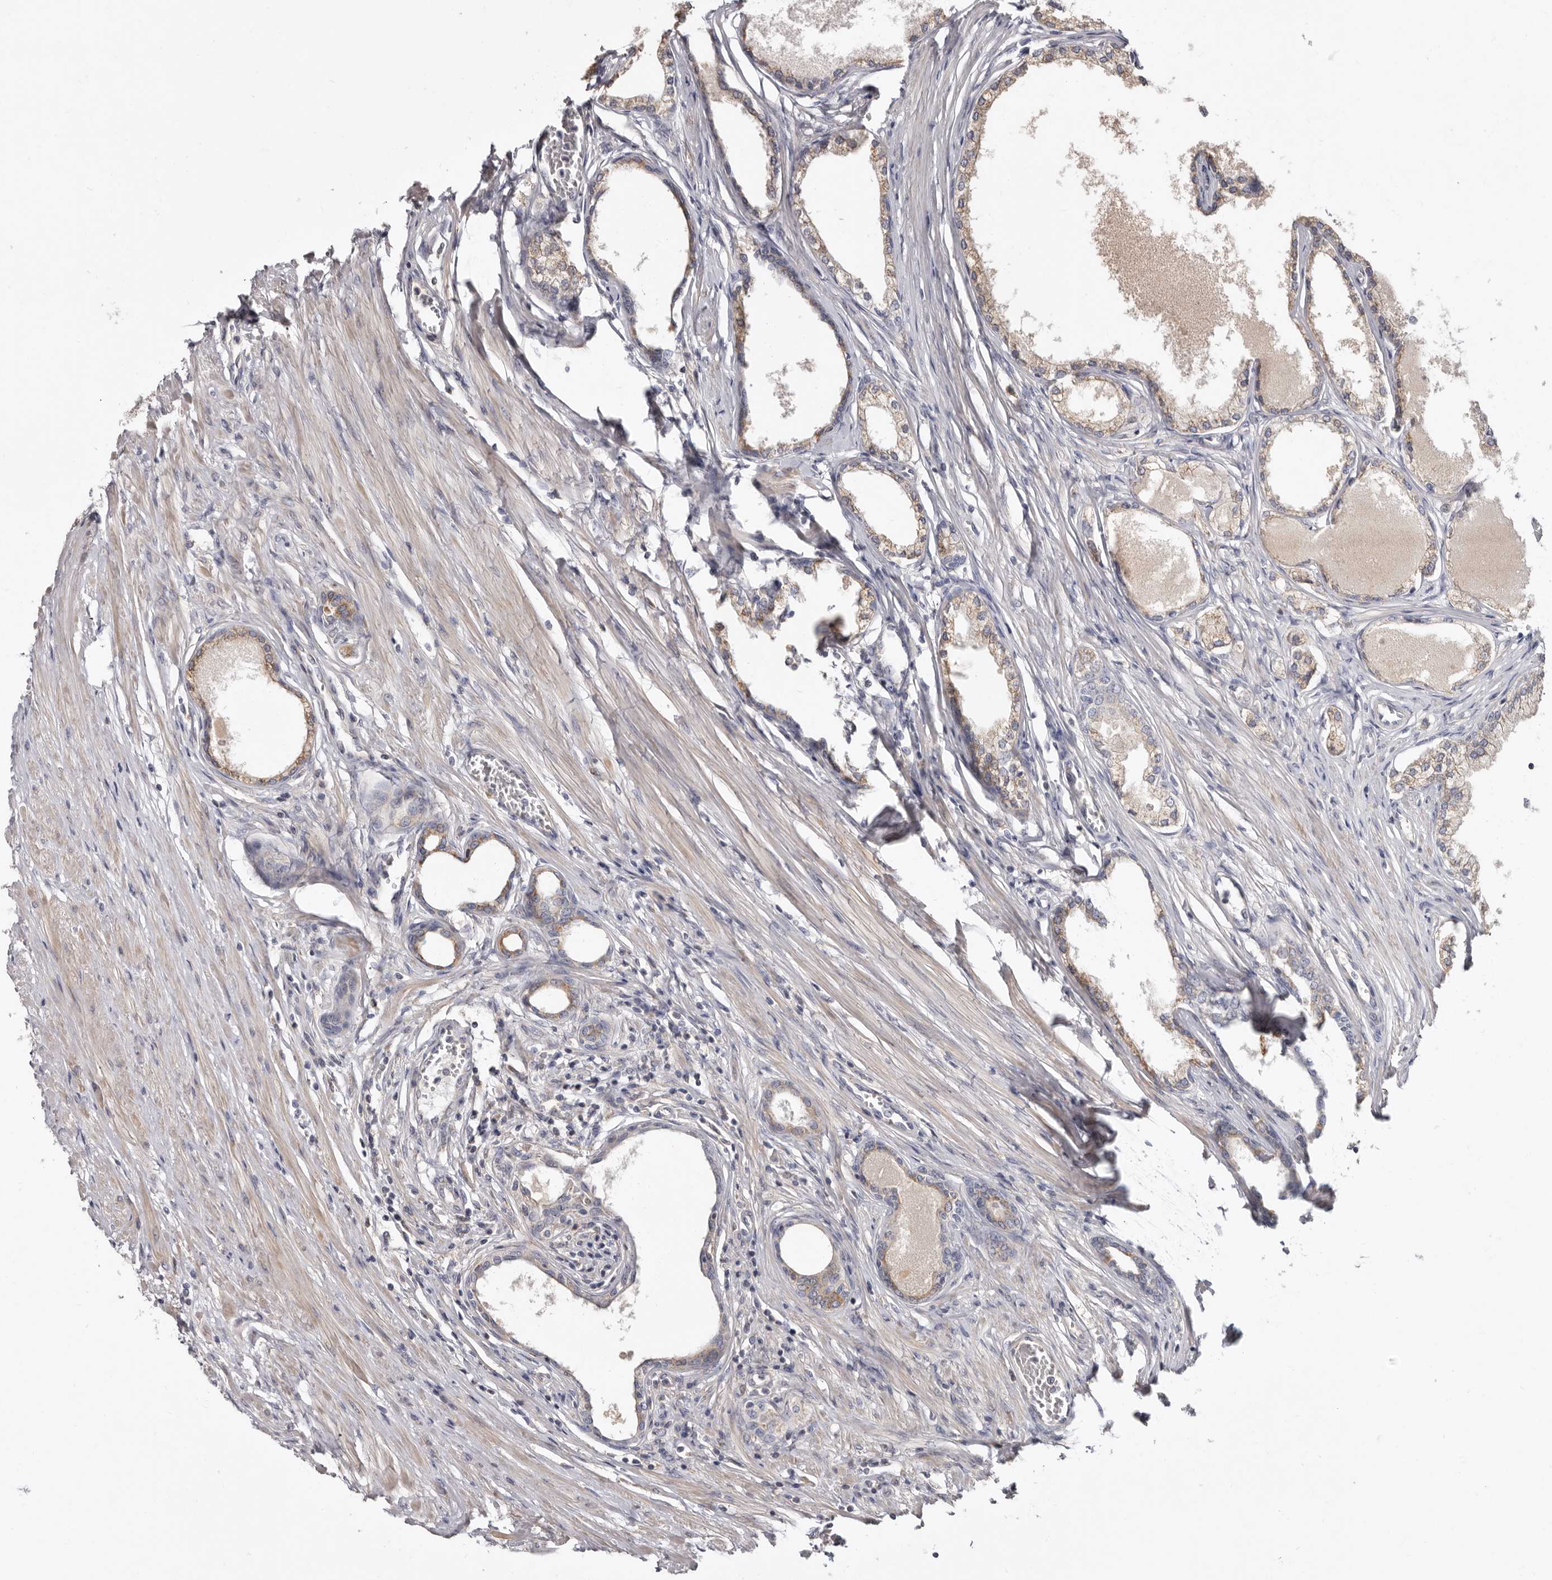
{"staining": {"intensity": "moderate", "quantity": ">75%", "location": "cytoplasmic/membranous"}, "tissue": "prostate", "cell_type": "Glandular cells", "image_type": "normal", "snomed": [{"axis": "morphology", "description": "Normal tissue, NOS"}, {"axis": "morphology", "description": "Urothelial carcinoma, Low grade"}, {"axis": "topography", "description": "Urinary bladder"}, {"axis": "topography", "description": "Prostate"}], "caption": "A brown stain labels moderate cytoplasmic/membranous staining of a protein in glandular cells of benign prostate. The protein is shown in brown color, while the nuclei are stained blue.", "gene": "ASIC5", "patient": {"sex": "male", "age": 60}}